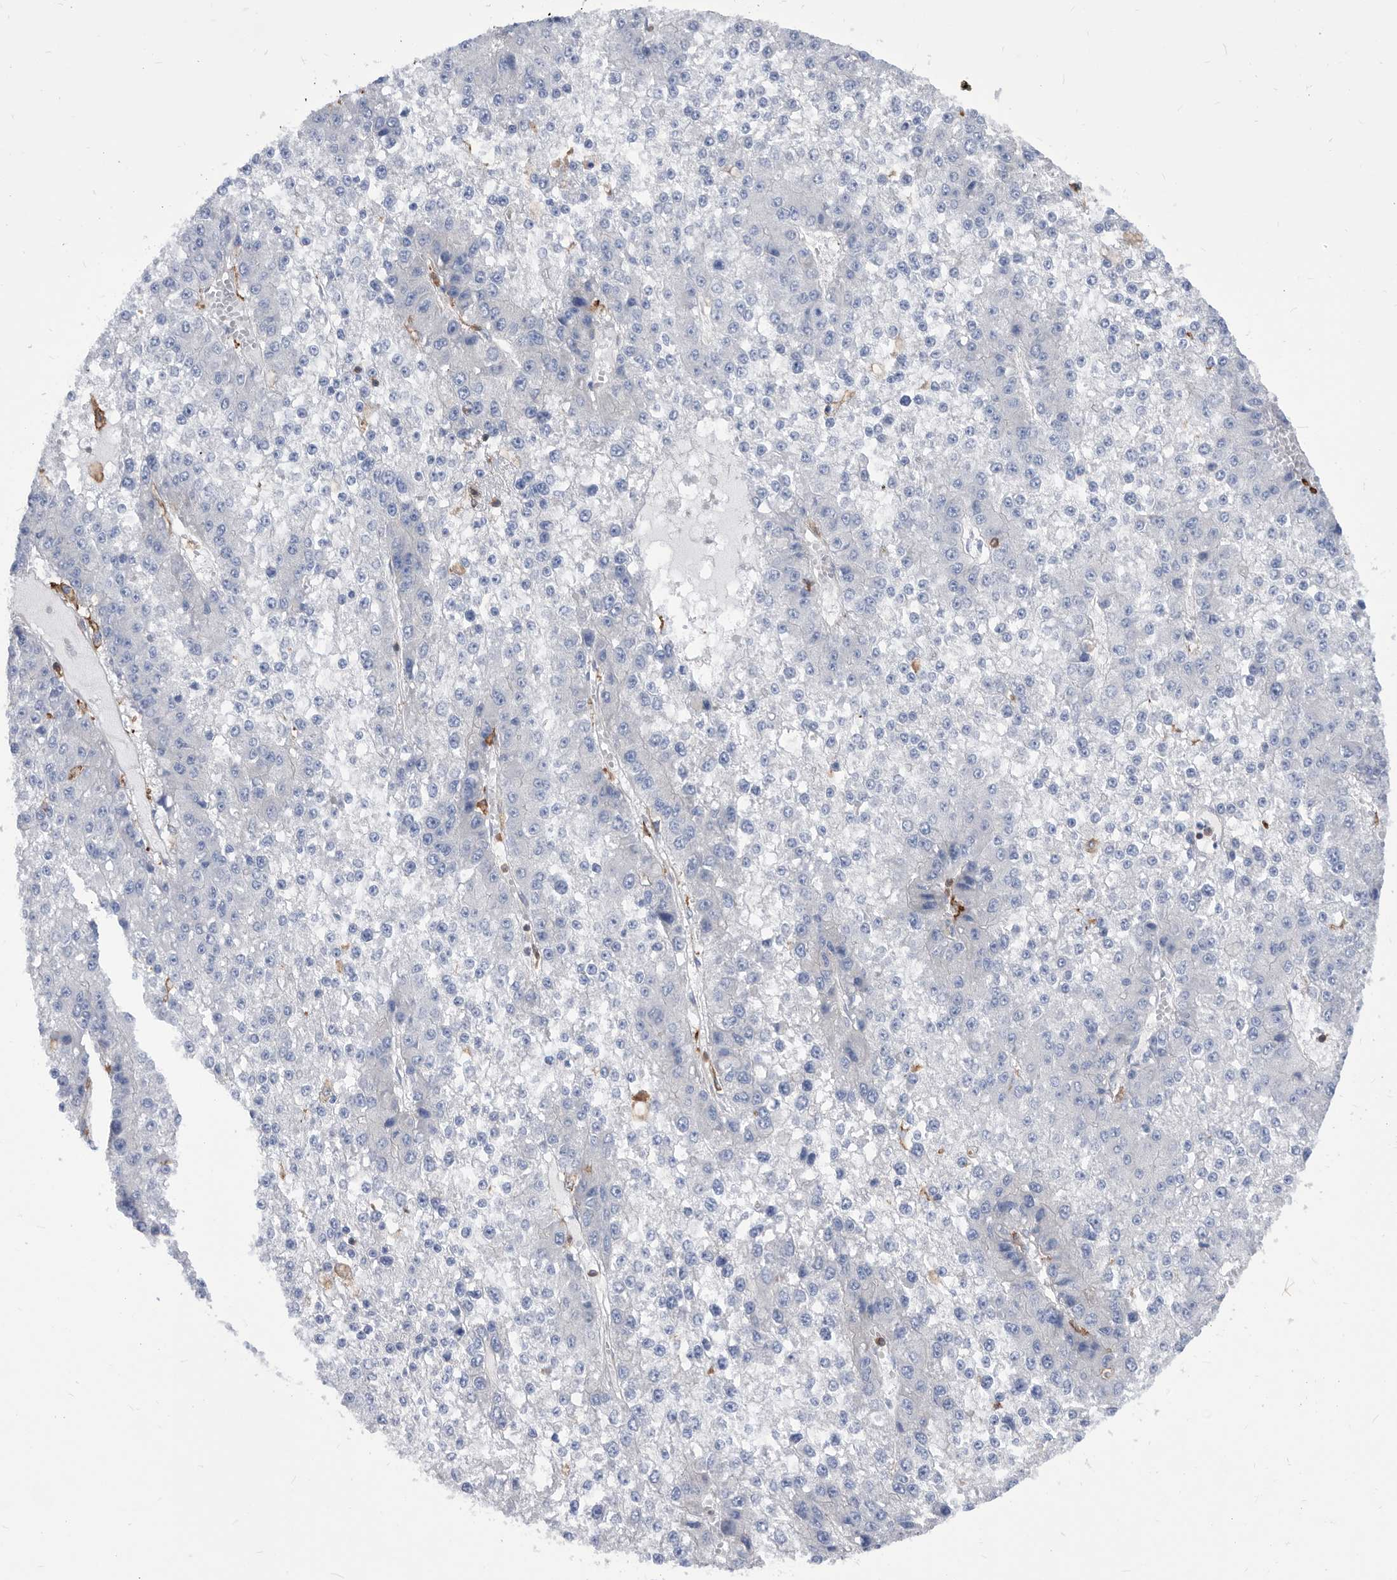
{"staining": {"intensity": "negative", "quantity": "none", "location": "none"}, "tissue": "liver cancer", "cell_type": "Tumor cells", "image_type": "cancer", "snomed": [{"axis": "morphology", "description": "Carcinoma, Hepatocellular, NOS"}, {"axis": "topography", "description": "Liver"}], "caption": "High power microscopy micrograph of an immunohistochemistry (IHC) histopathology image of liver cancer (hepatocellular carcinoma), revealing no significant staining in tumor cells. Brightfield microscopy of immunohistochemistry (IHC) stained with DAB (brown) and hematoxylin (blue), captured at high magnification.", "gene": "SMG7", "patient": {"sex": "female", "age": 73}}